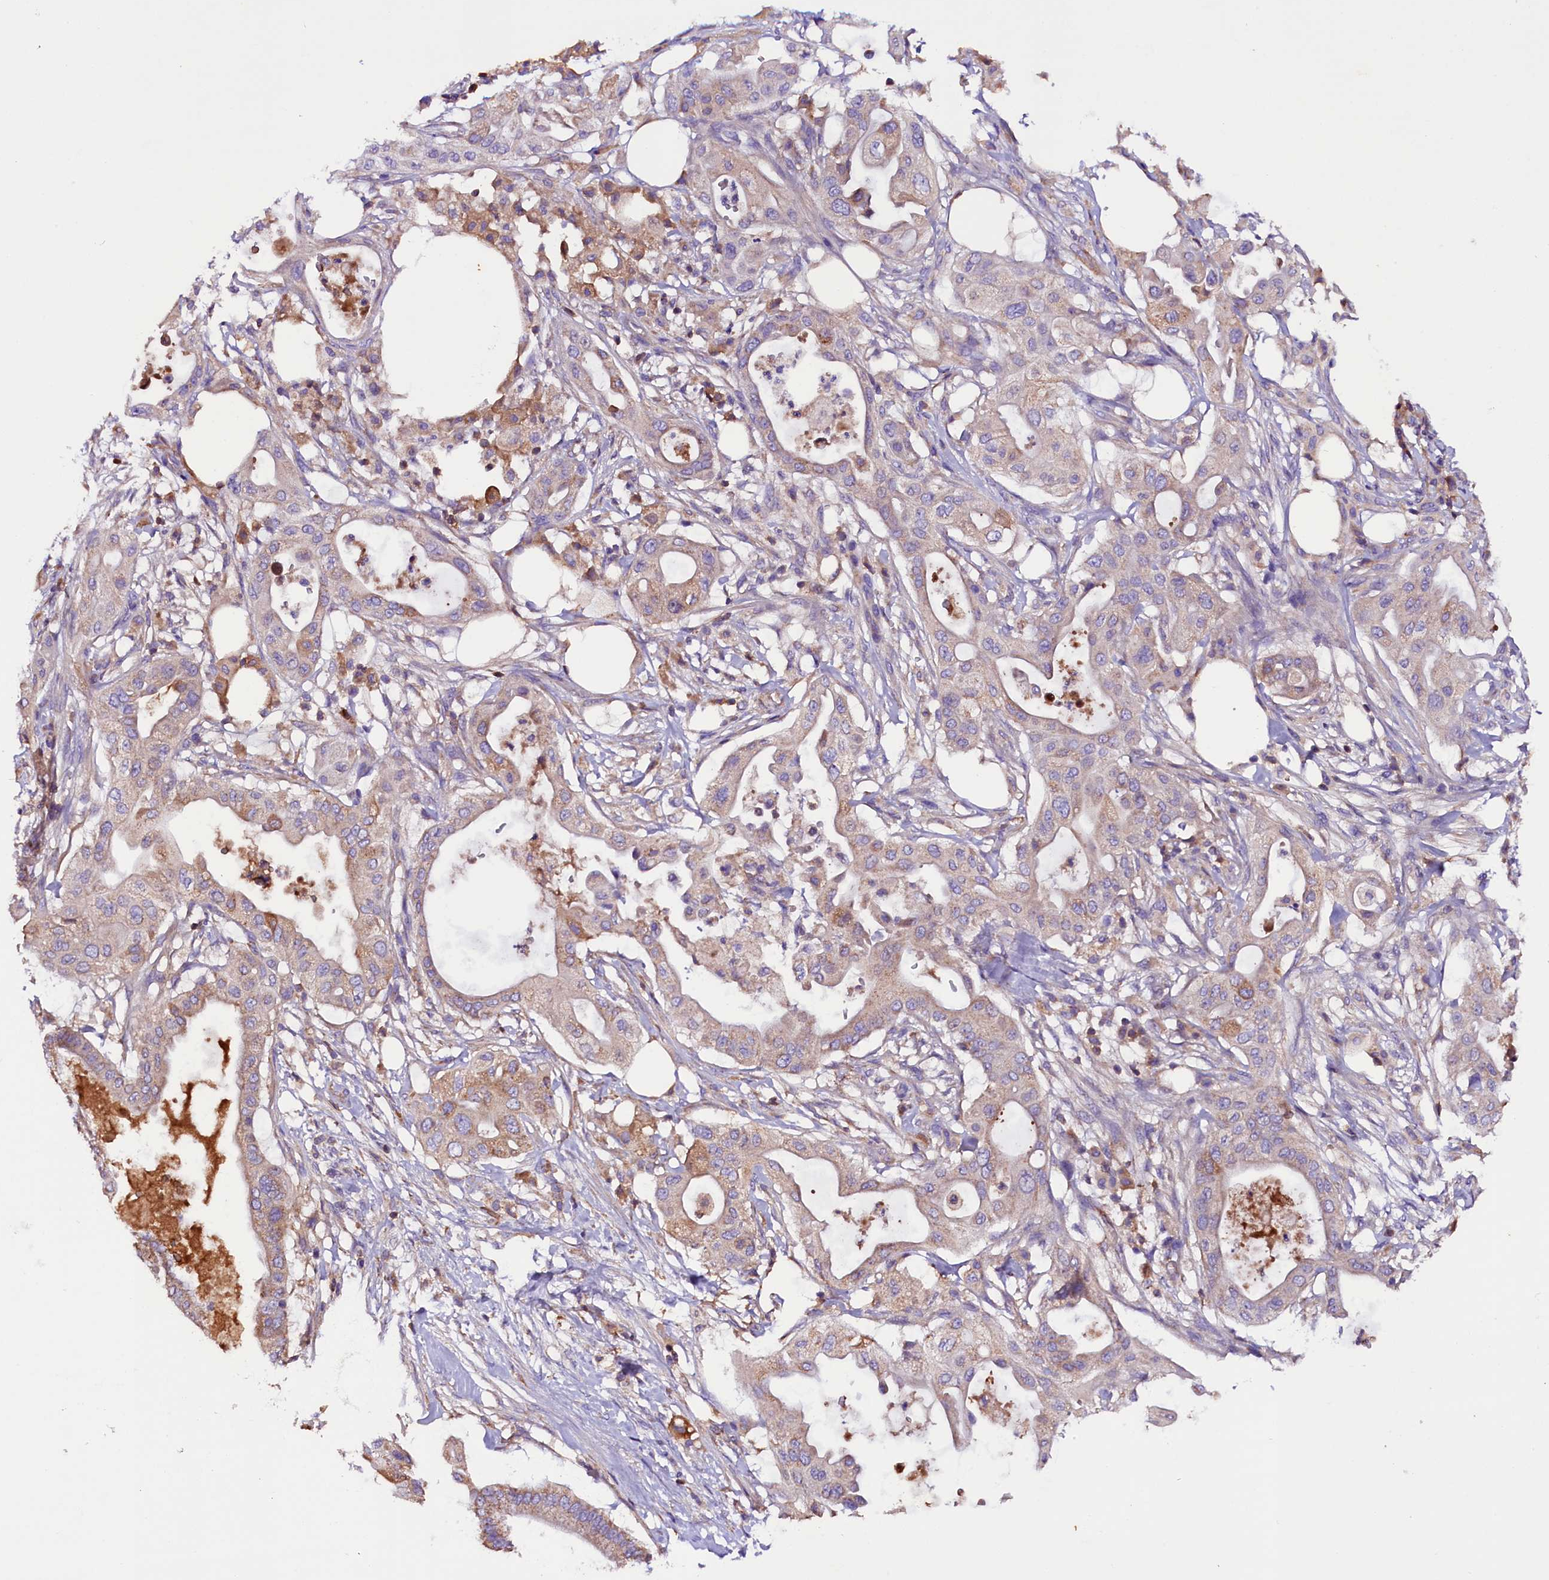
{"staining": {"intensity": "weak", "quantity": ">75%", "location": "cytoplasmic/membranous"}, "tissue": "pancreatic cancer", "cell_type": "Tumor cells", "image_type": "cancer", "snomed": [{"axis": "morphology", "description": "Adenocarcinoma, NOS"}, {"axis": "topography", "description": "Pancreas"}], "caption": "DAB immunohistochemical staining of human pancreatic cancer (adenocarcinoma) shows weak cytoplasmic/membranous protein staining in approximately >75% of tumor cells.", "gene": "SIX5", "patient": {"sex": "male", "age": 68}}